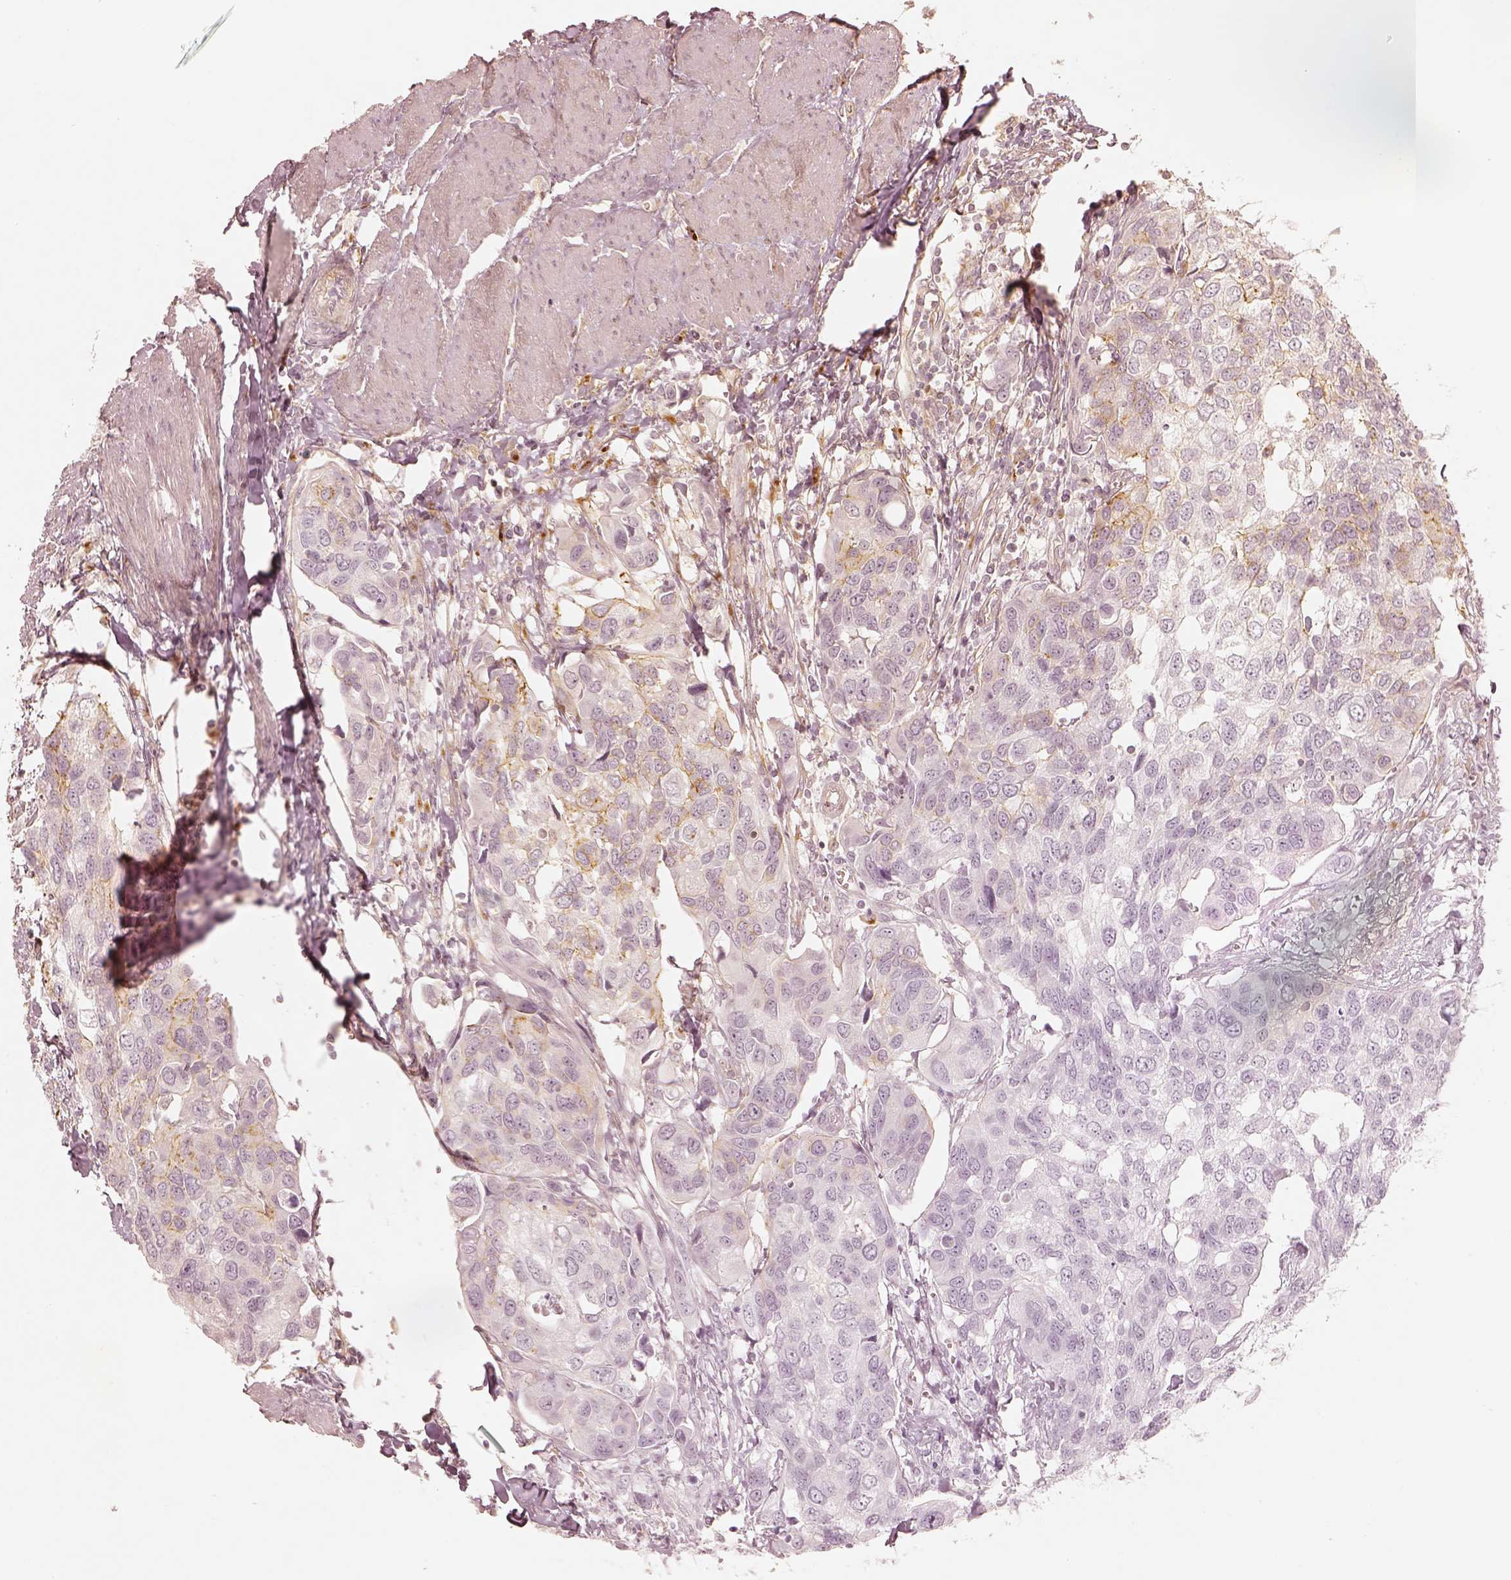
{"staining": {"intensity": "moderate", "quantity": "<25%", "location": "cytoplasmic/membranous"}, "tissue": "urothelial cancer", "cell_type": "Tumor cells", "image_type": "cancer", "snomed": [{"axis": "morphology", "description": "Urothelial carcinoma, High grade"}, {"axis": "topography", "description": "Urinary bladder"}], "caption": "High-power microscopy captured an immunohistochemistry (IHC) image of high-grade urothelial carcinoma, revealing moderate cytoplasmic/membranous staining in about <25% of tumor cells. The staining was performed using DAB (3,3'-diaminobenzidine) to visualize the protein expression in brown, while the nuclei were stained in blue with hematoxylin (Magnification: 20x).", "gene": "GORASP2", "patient": {"sex": "male", "age": 60}}